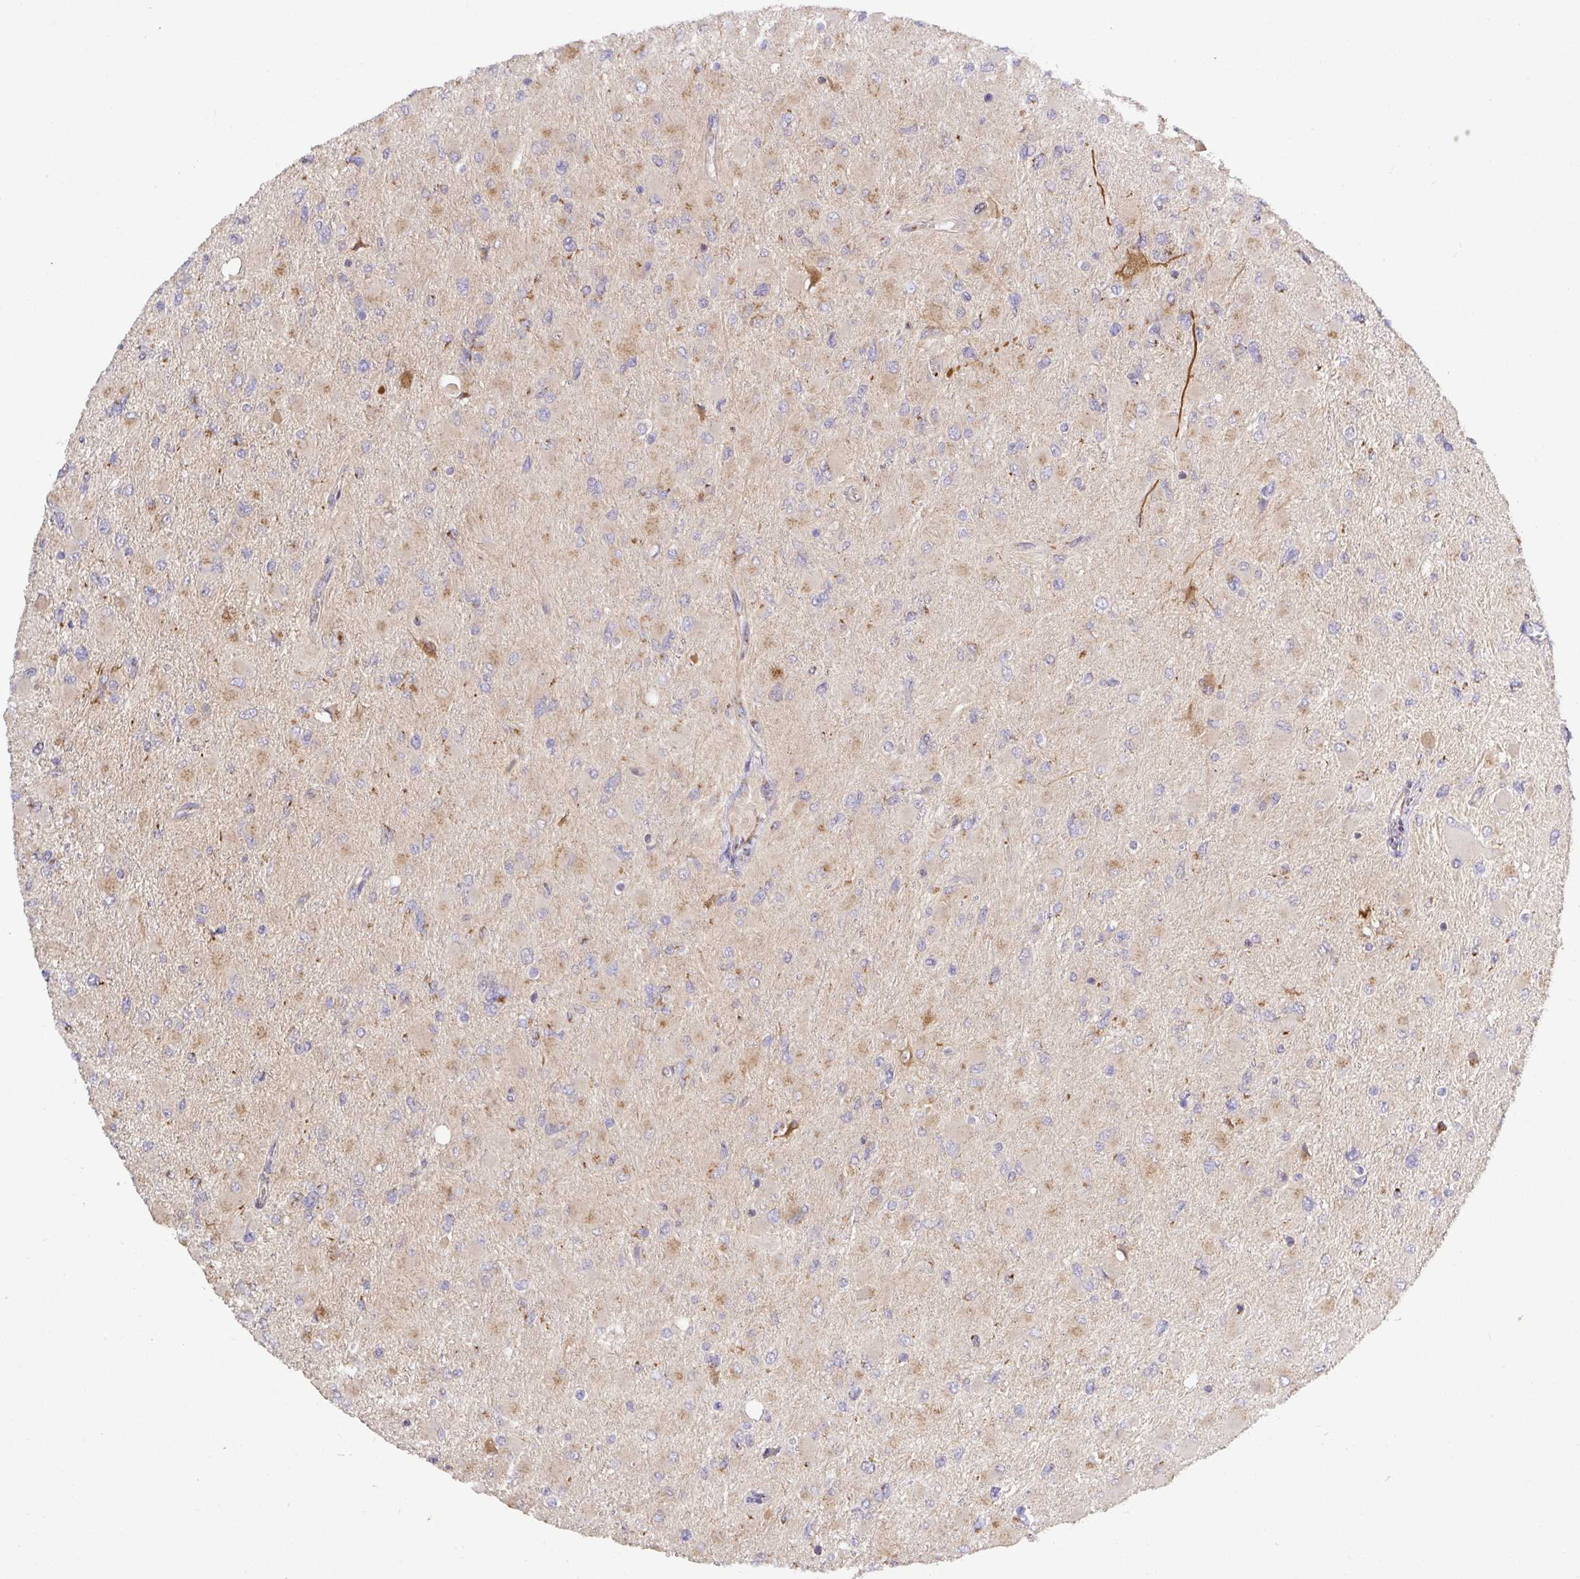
{"staining": {"intensity": "negative", "quantity": "none", "location": "none"}, "tissue": "glioma", "cell_type": "Tumor cells", "image_type": "cancer", "snomed": [{"axis": "morphology", "description": "Glioma, malignant, High grade"}, {"axis": "topography", "description": "Cerebral cortex"}], "caption": "DAB (3,3'-diaminobenzidine) immunohistochemical staining of human glioma reveals no significant staining in tumor cells.", "gene": "TM9SF4", "patient": {"sex": "female", "age": 36}}